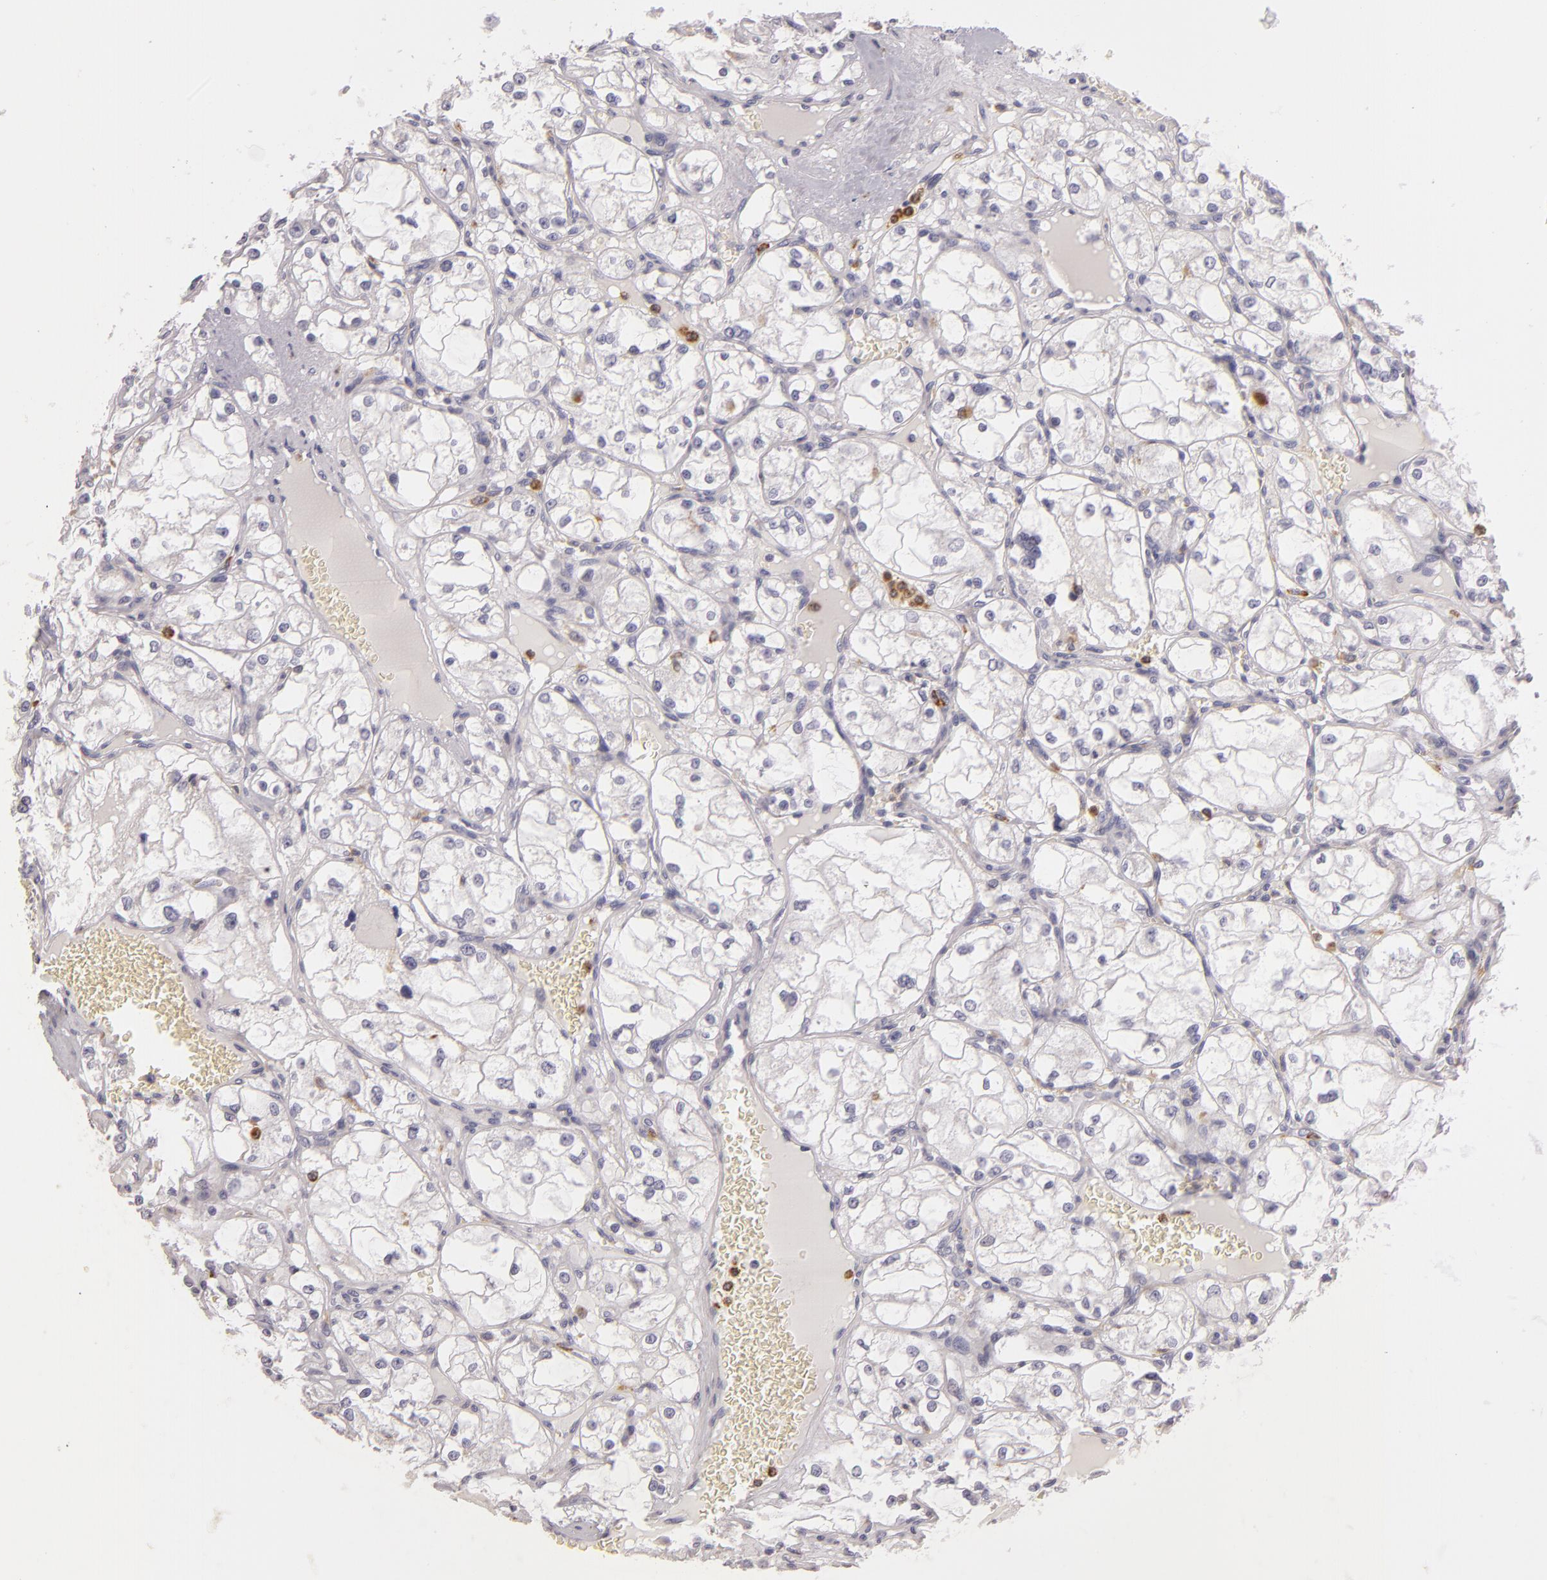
{"staining": {"intensity": "negative", "quantity": "none", "location": "none"}, "tissue": "renal cancer", "cell_type": "Tumor cells", "image_type": "cancer", "snomed": [{"axis": "morphology", "description": "Adenocarcinoma, NOS"}, {"axis": "topography", "description": "Kidney"}], "caption": "DAB (3,3'-diaminobenzidine) immunohistochemical staining of renal cancer (adenocarcinoma) demonstrates no significant expression in tumor cells. Nuclei are stained in blue.", "gene": "TLR8", "patient": {"sex": "male", "age": 61}}